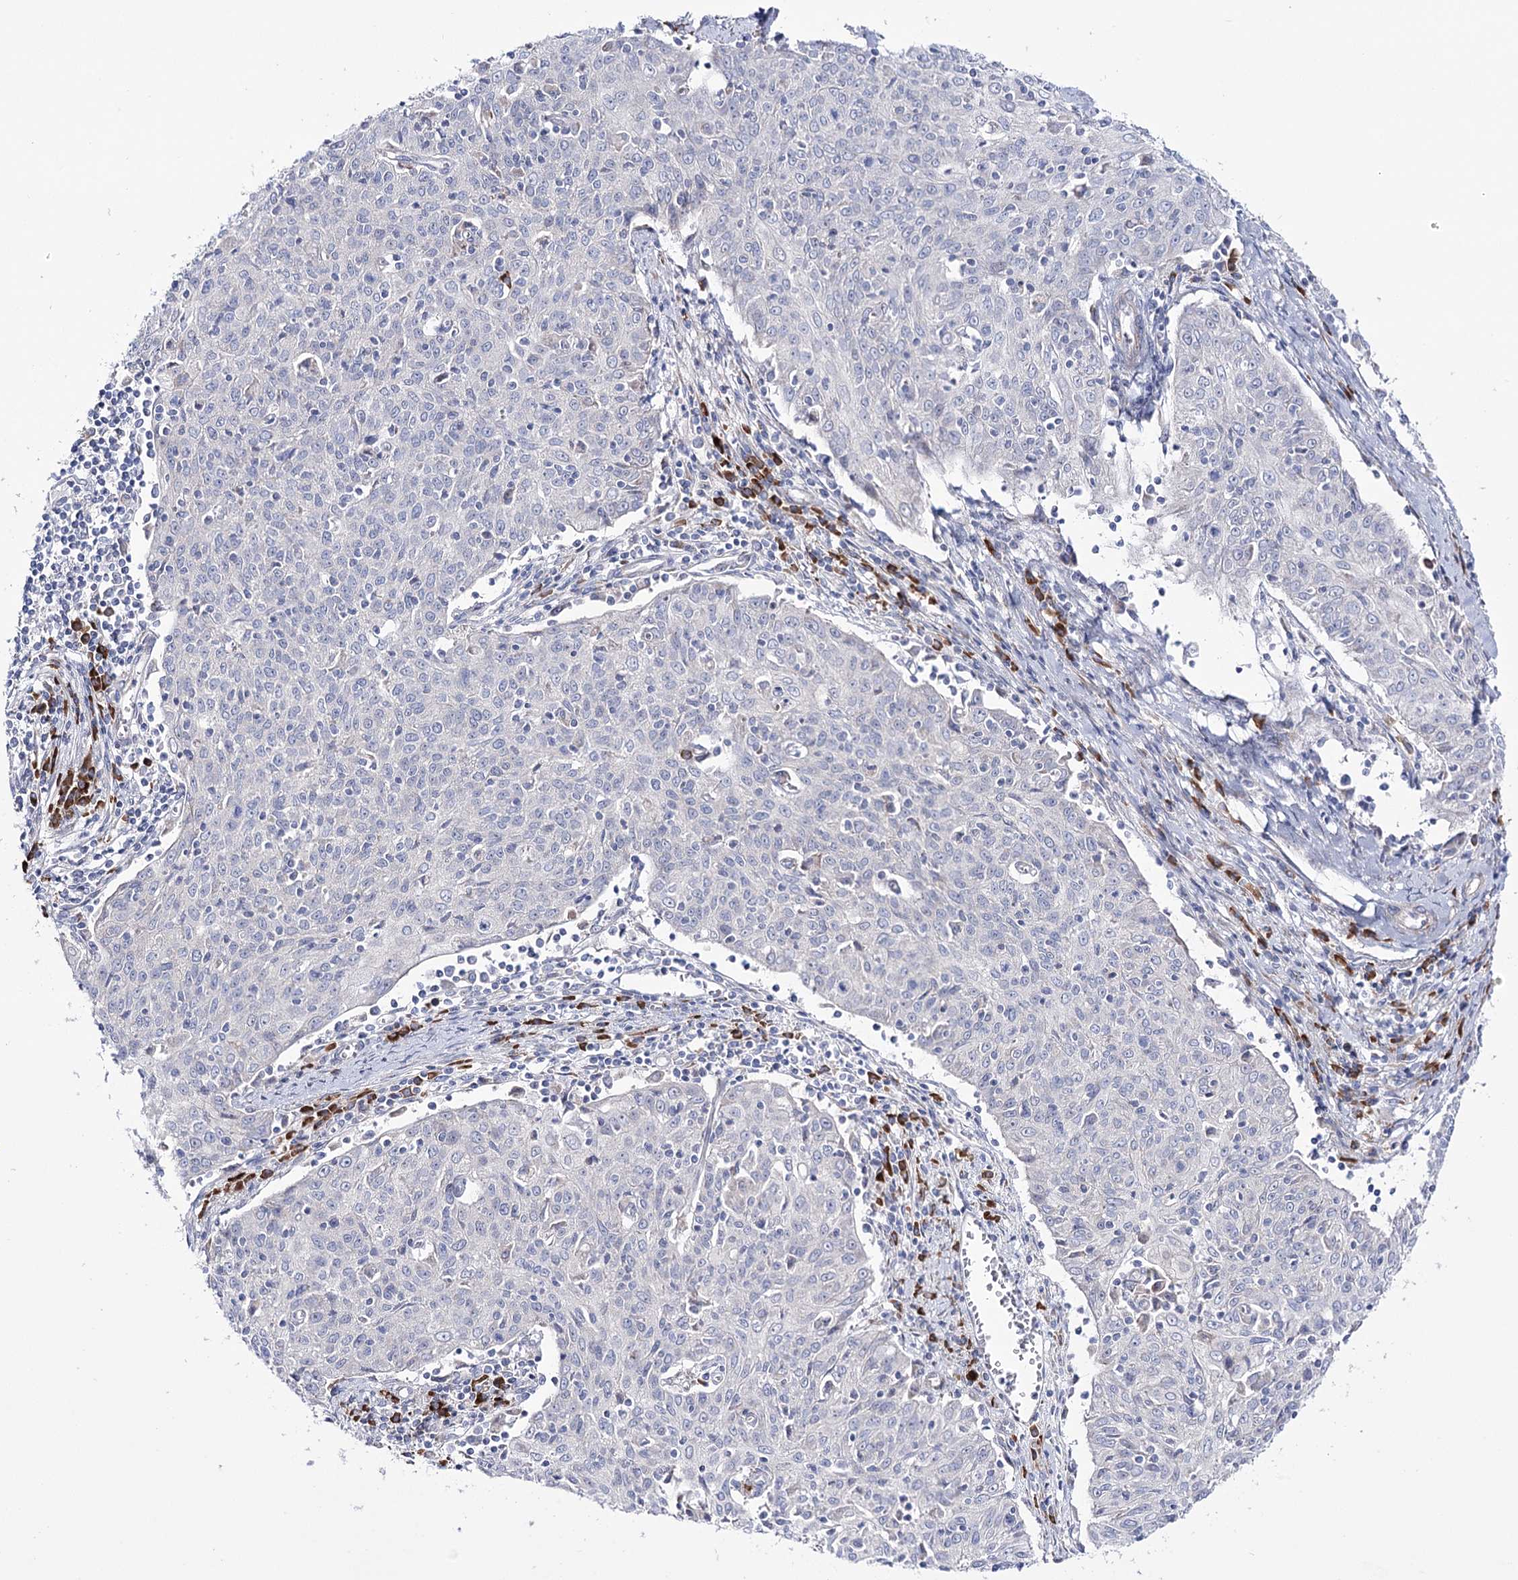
{"staining": {"intensity": "negative", "quantity": "none", "location": "none"}, "tissue": "cervical cancer", "cell_type": "Tumor cells", "image_type": "cancer", "snomed": [{"axis": "morphology", "description": "Squamous cell carcinoma, NOS"}, {"axis": "topography", "description": "Cervix"}], "caption": "Image shows no significant protein staining in tumor cells of cervical cancer (squamous cell carcinoma). The staining is performed using DAB (3,3'-diaminobenzidine) brown chromogen with nuclei counter-stained in using hematoxylin.", "gene": "METTL5", "patient": {"sex": "female", "age": 48}}